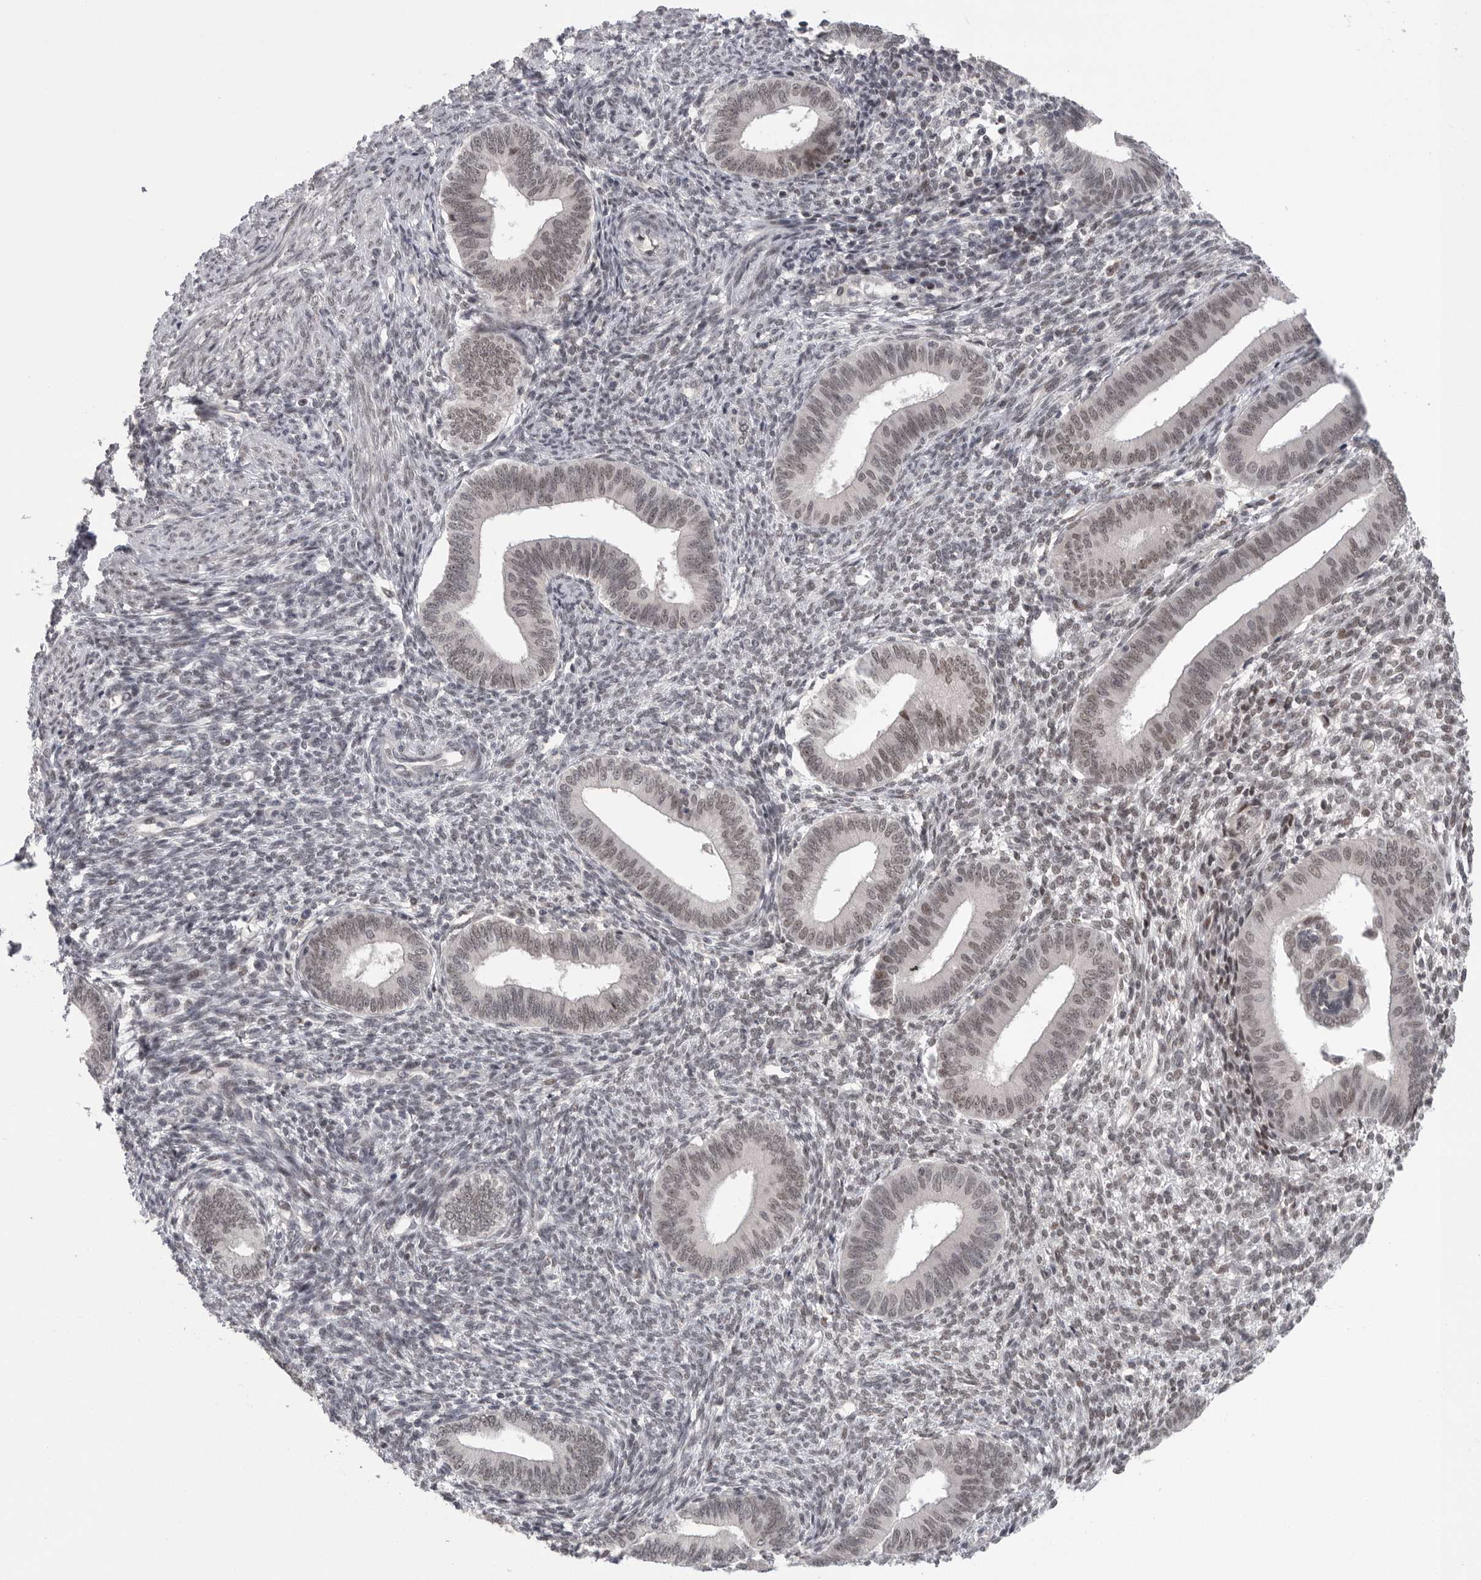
{"staining": {"intensity": "weak", "quantity": "25%-75%", "location": "nuclear"}, "tissue": "endometrium", "cell_type": "Cells in endometrial stroma", "image_type": "normal", "snomed": [{"axis": "morphology", "description": "Normal tissue, NOS"}, {"axis": "topography", "description": "Endometrium"}], "caption": "The histopathology image shows immunohistochemical staining of normal endometrium. There is weak nuclear expression is seen in about 25%-75% of cells in endometrial stroma. The staining was performed using DAB, with brown indicating positive protein expression. Nuclei are stained blue with hematoxylin.", "gene": "POU5F1", "patient": {"sex": "female", "age": 46}}